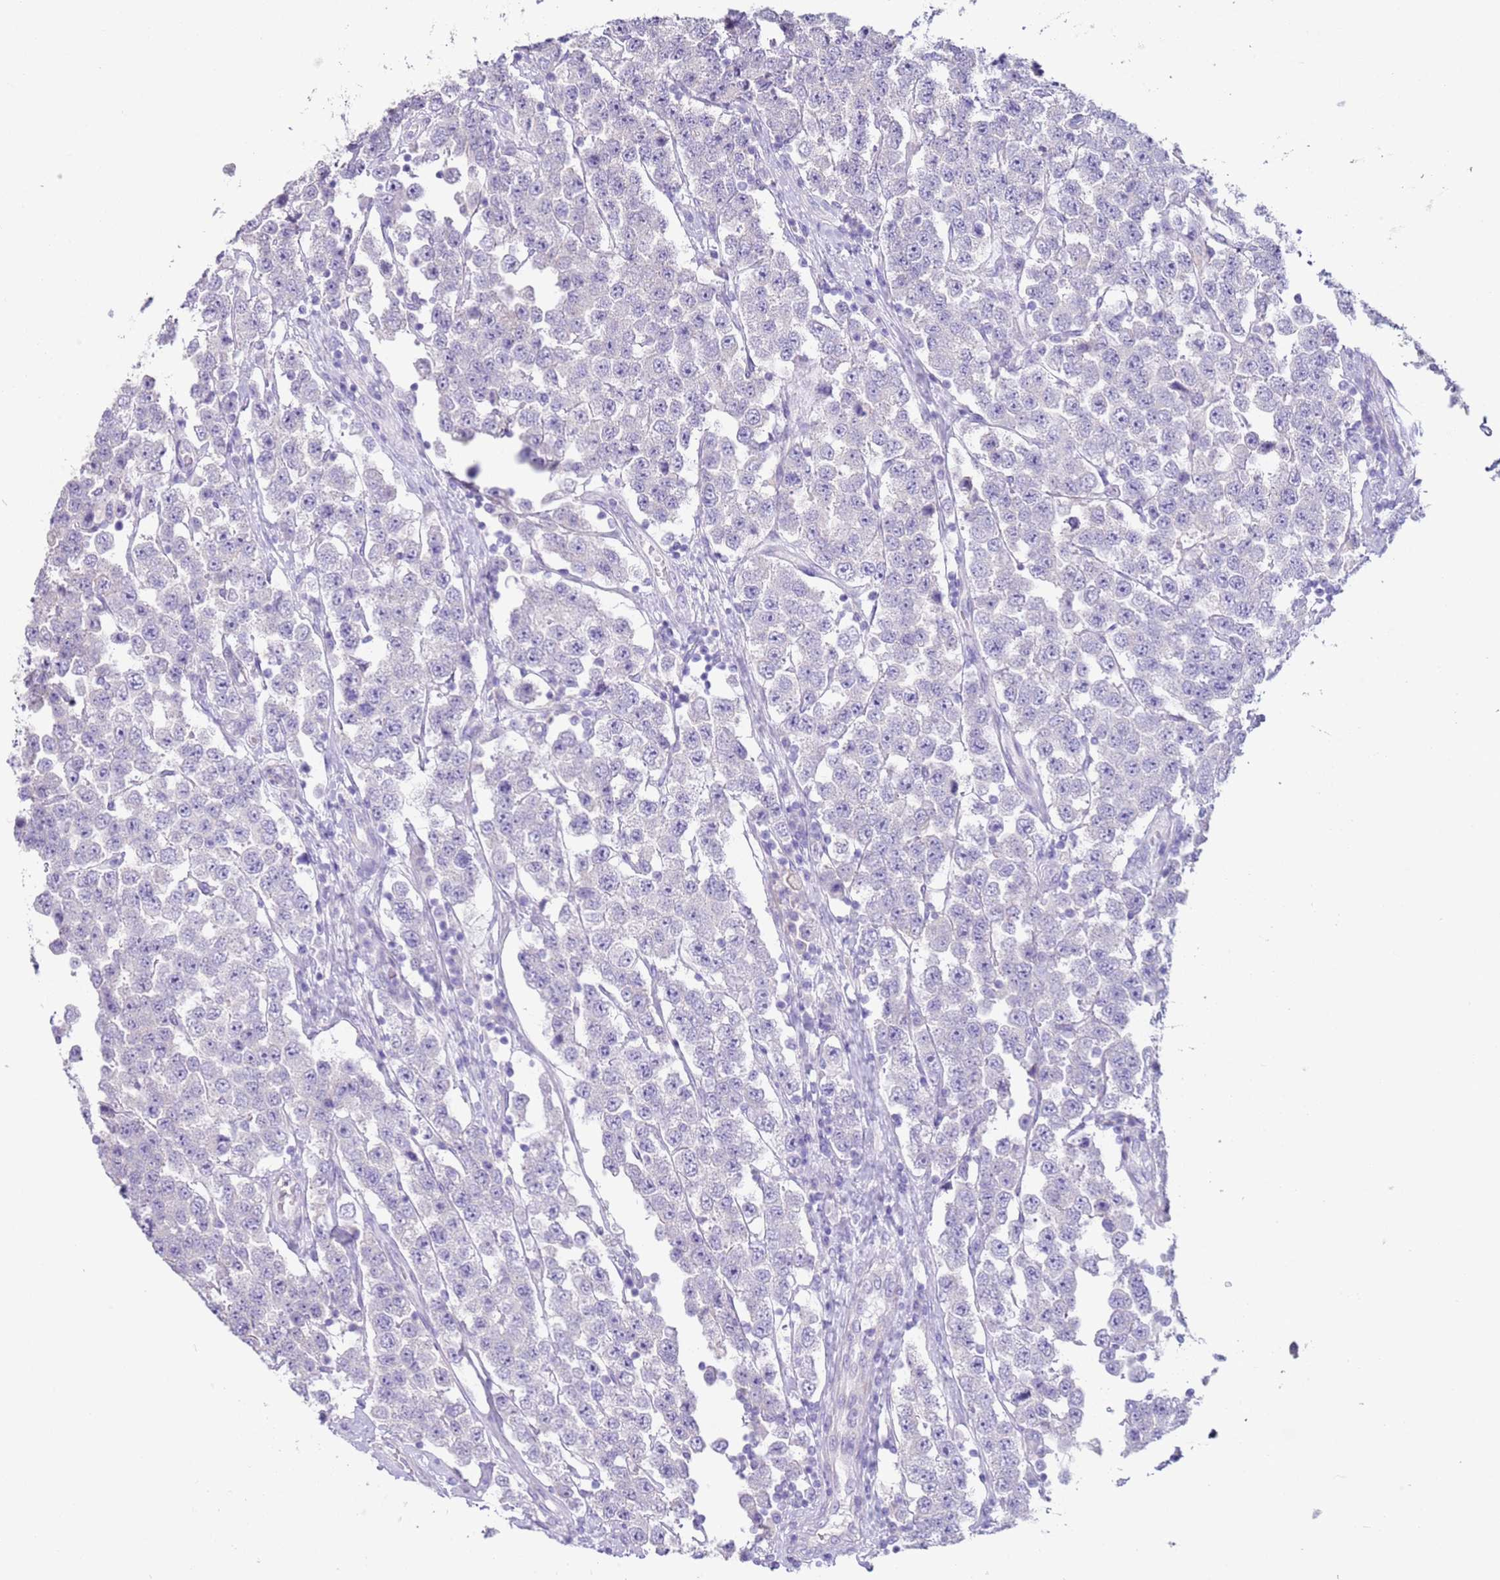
{"staining": {"intensity": "negative", "quantity": "none", "location": "none"}, "tissue": "testis cancer", "cell_type": "Tumor cells", "image_type": "cancer", "snomed": [{"axis": "morphology", "description": "Seminoma, NOS"}, {"axis": "topography", "description": "Testis"}], "caption": "Testis cancer was stained to show a protein in brown. There is no significant expression in tumor cells.", "gene": "NPAP1", "patient": {"sex": "male", "age": 28}}